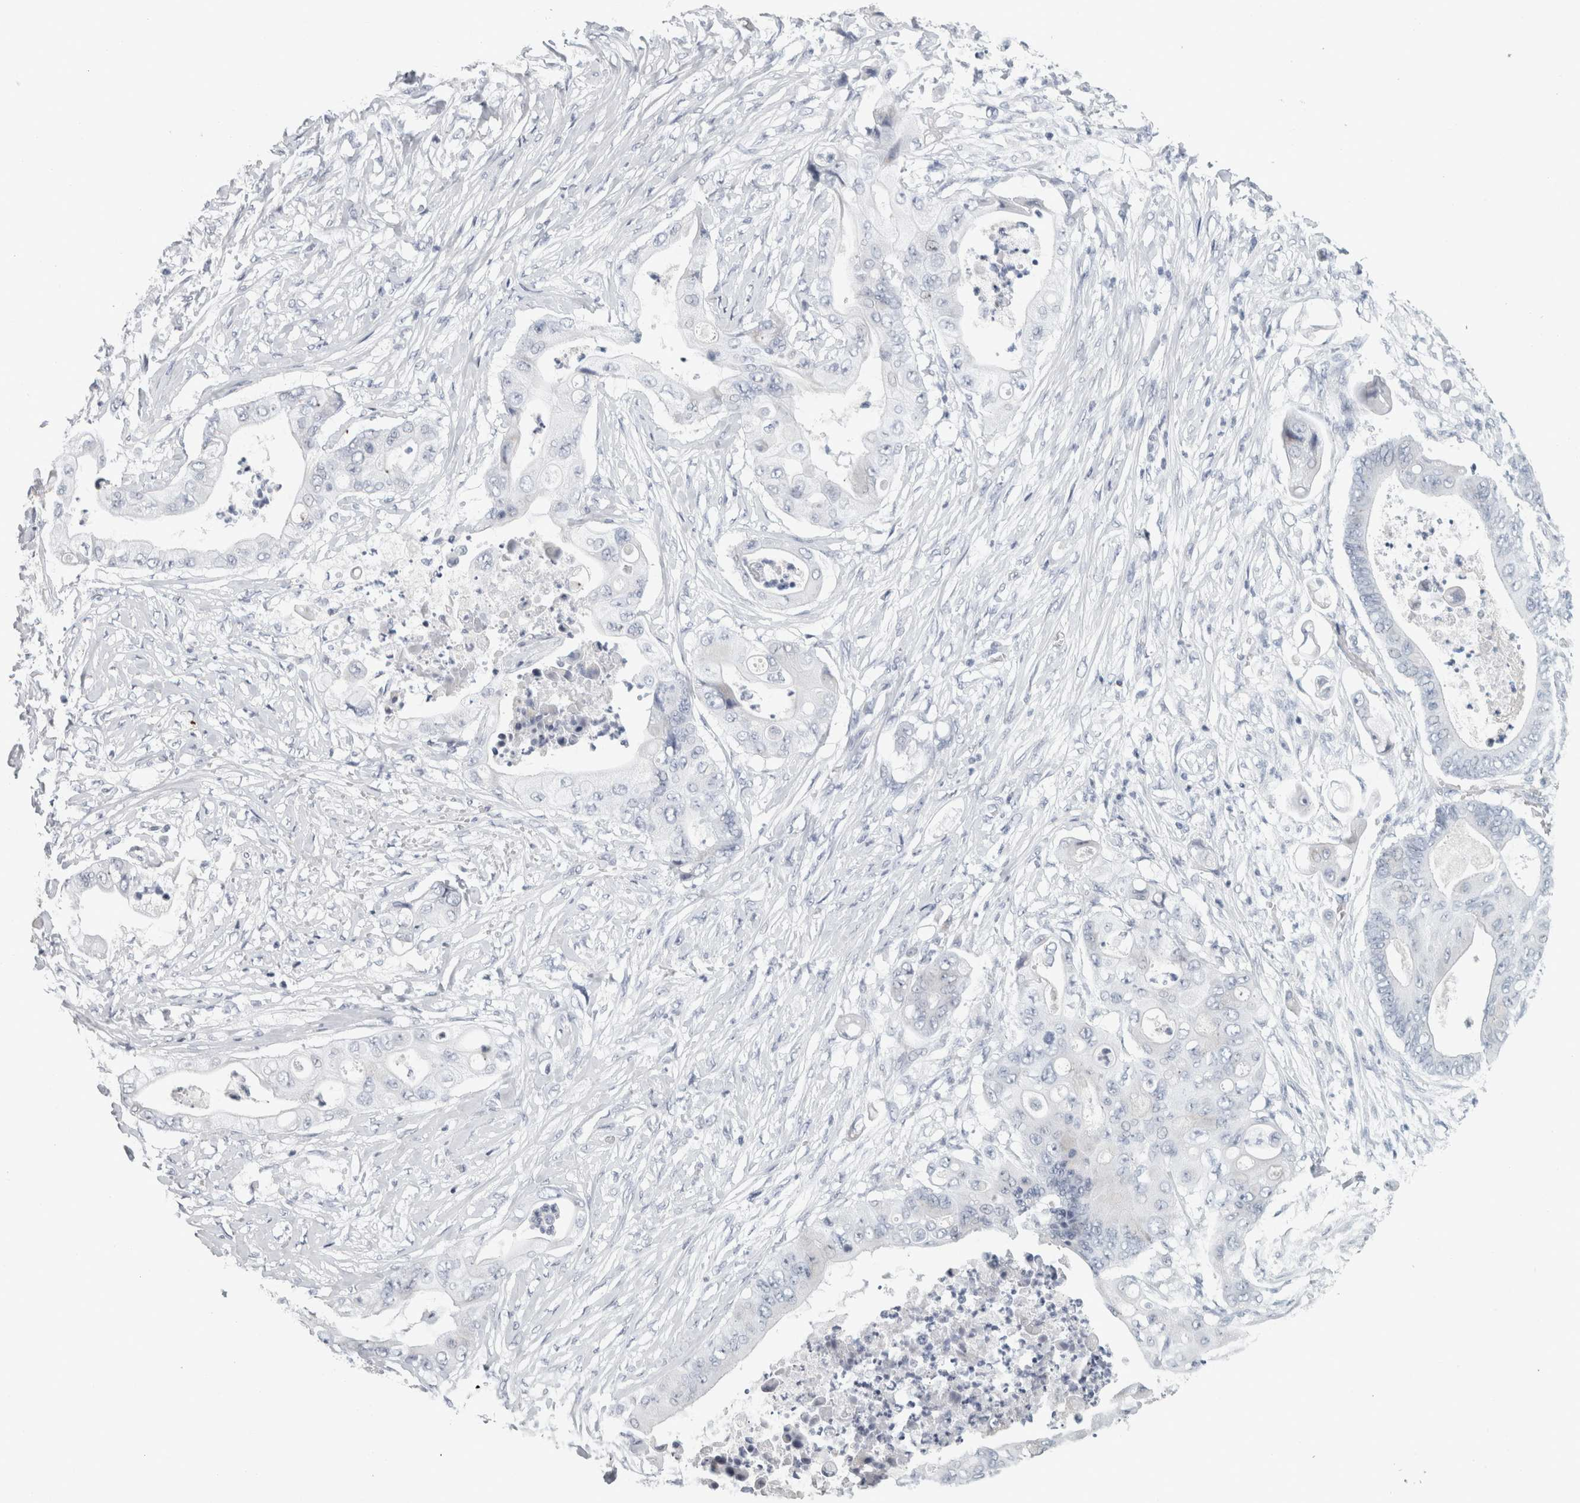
{"staining": {"intensity": "negative", "quantity": "none", "location": "none"}, "tissue": "stomach cancer", "cell_type": "Tumor cells", "image_type": "cancer", "snomed": [{"axis": "morphology", "description": "Adenocarcinoma, NOS"}, {"axis": "topography", "description": "Stomach"}], "caption": "Tumor cells are negative for brown protein staining in adenocarcinoma (stomach). (IHC, brightfield microscopy, high magnification).", "gene": "CPE", "patient": {"sex": "female", "age": 73}}